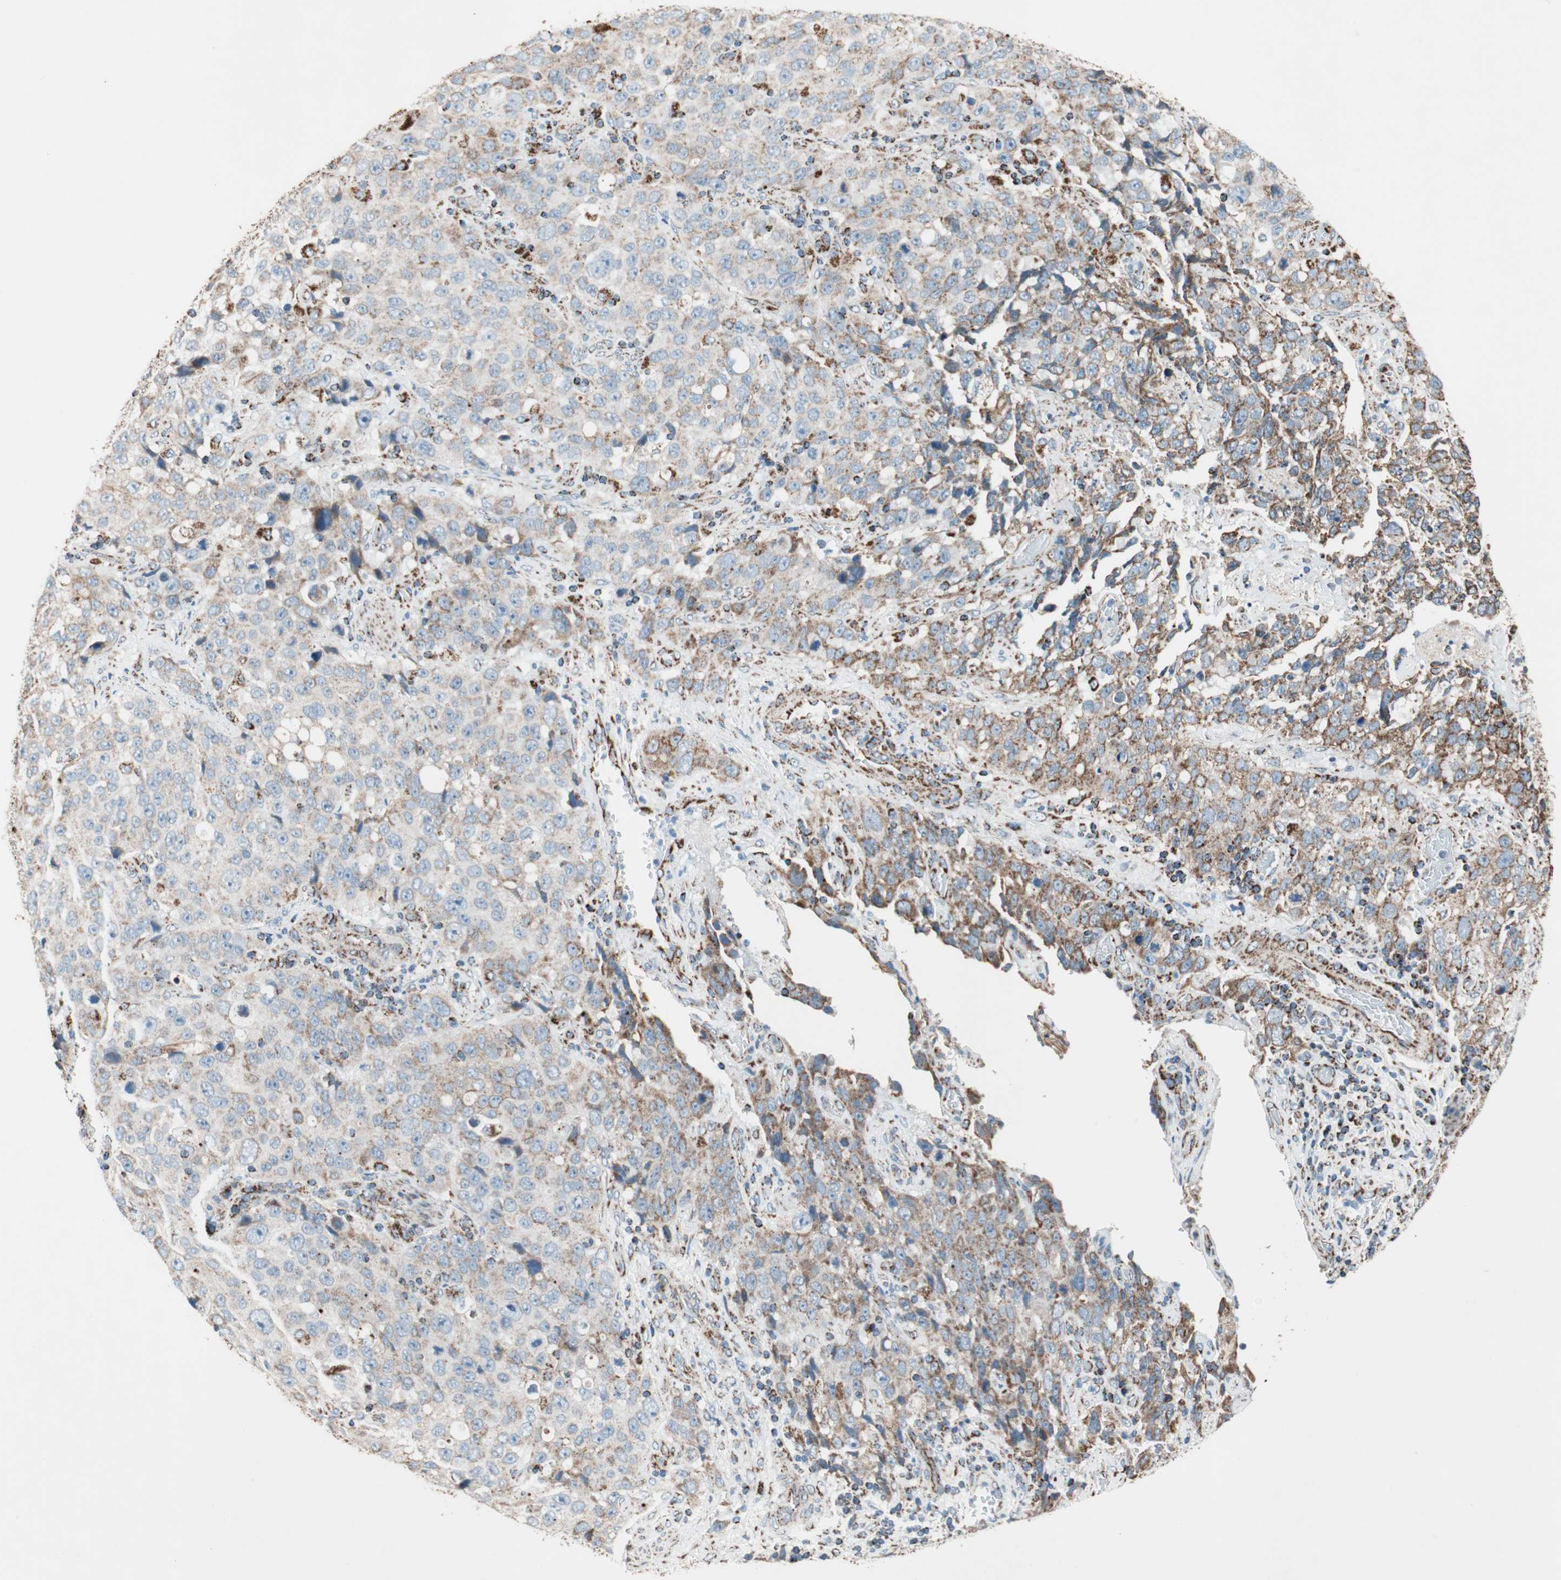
{"staining": {"intensity": "moderate", "quantity": ">75%", "location": "cytoplasmic/membranous"}, "tissue": "stomach cancer", "cell_type": "Tumor cells", "image_type": "cancer", "snomed": [{"axis": "morphology", "description": "Normal tissue, NOS"}, {"axis": "morphology", "description": "Adenocarcinoma, NOS"}, {"axis": "topography", "description": "Stomach"}], "caption": "Immunohistochemistry (IHC) staining of stomach cancer (adenocarcinoma), which exhibits medium levels of moderate cytoplasmic/membranous expression in approximately >75% of tumor cells indicating moderate cytoplasmic/membranous protein positivity. The staining was performed using DAB (brown) for protein detection and nuclei were counterstained in hematoxylin (blue).", "gene": "PCSK4", "patient": {"sex": "male", "age": 48}}